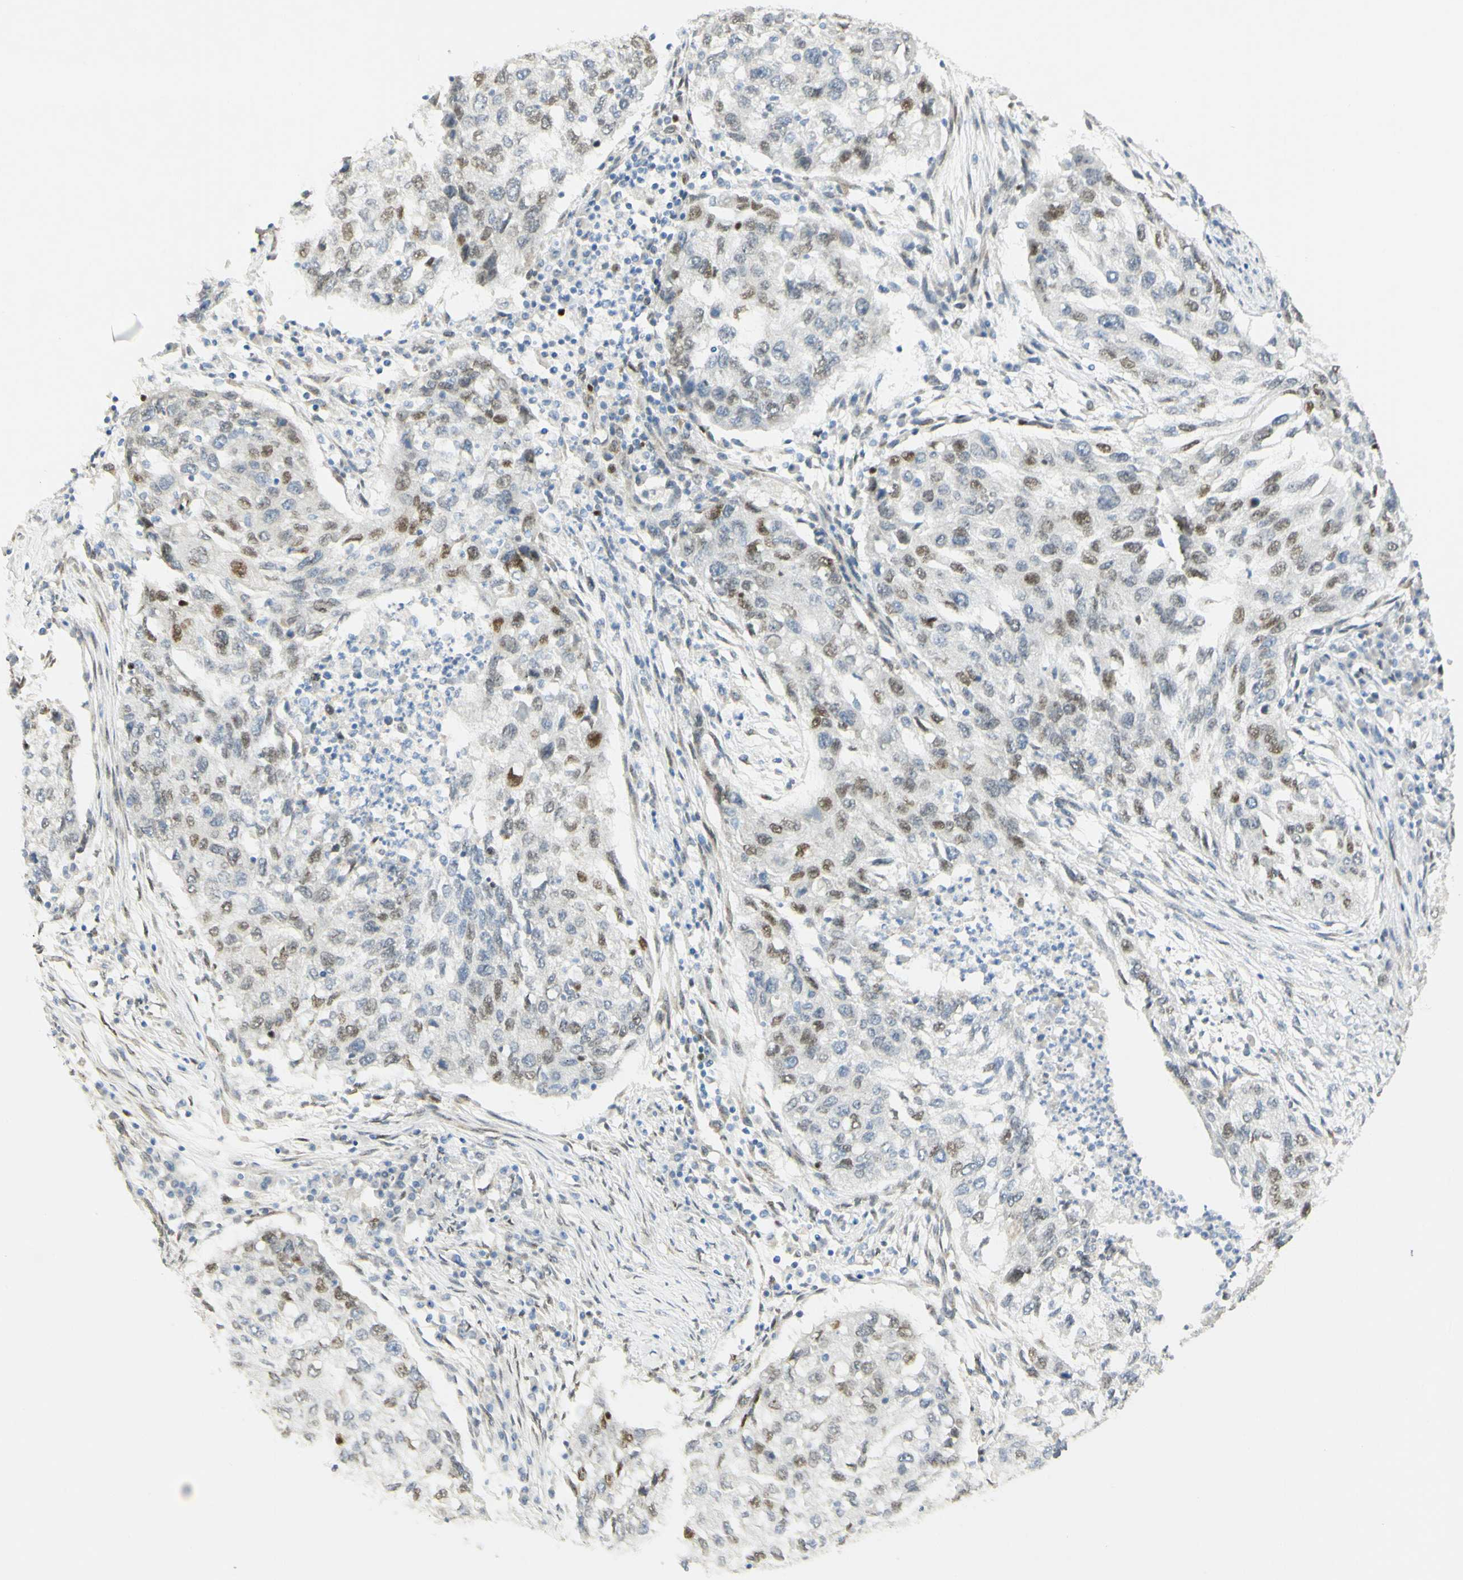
{"staining": {"intensity": "moderate", "quantity": "25%-75%", "location": "nuclear"}, "tissue": "lung cancer", "cell_type": "Tumor cells", "image_type": "cancer", "snomed": [{"axis": "morphology", "description": "Squamous cell carcinoma, NOS"}, {"axis": "topography", "description": "Lung"}], "caption": "Squamous cell carcinoma (lung) stained with DAB (3,3'-diaminobenzidine) IHC reveals medium levels of moderate nuclear expression in approximately 25%-75% of tumor cells.", "gene": "E2F1", "patient": {"sex": "female", "age": 63}}